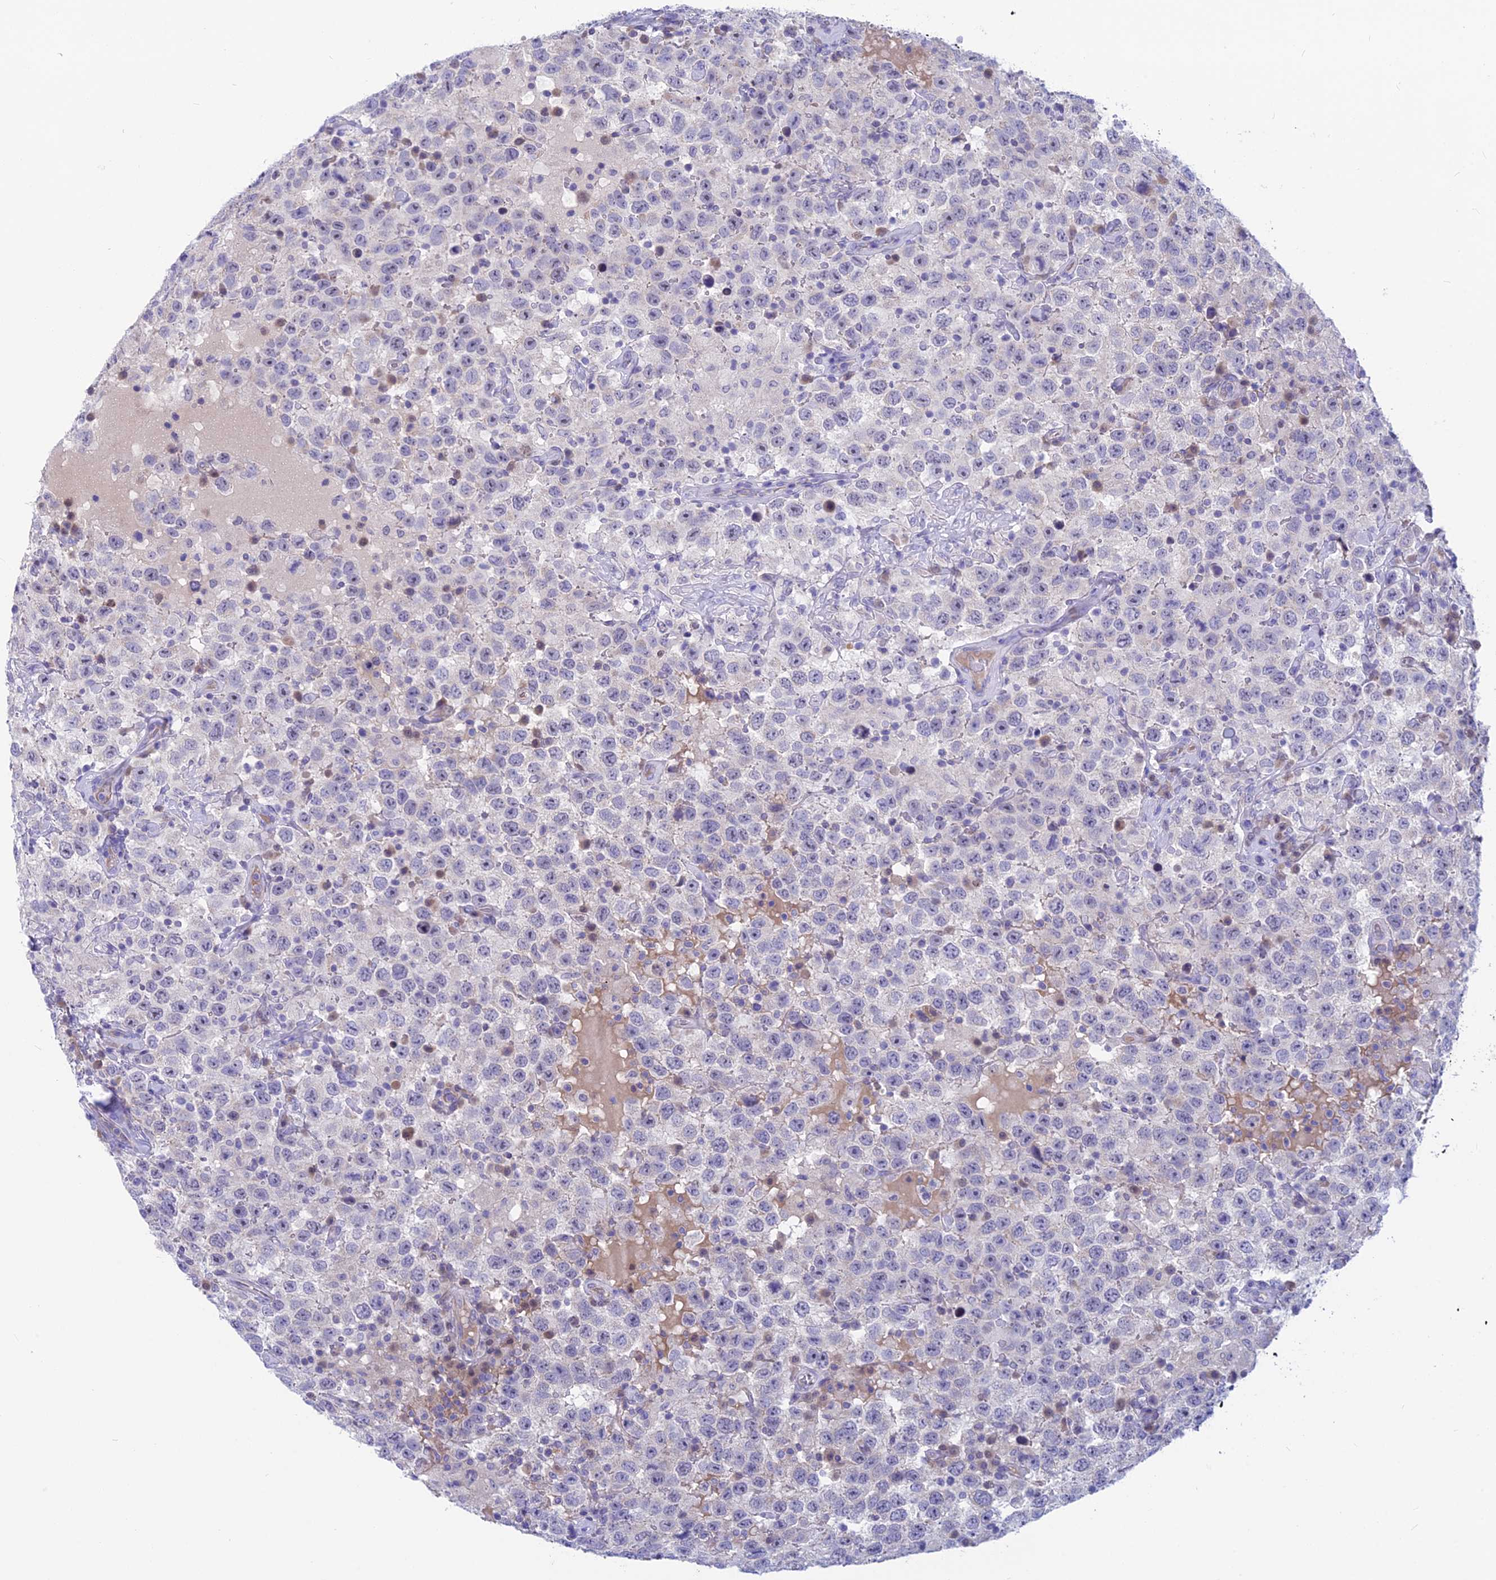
{"staining": {"intensity": "negative", "quantity": "none", "location": "none"}, "tissue": "testis cancer", "cell_type": "Tumor cells", "image_type": "cancer", "snomed": [{"axis": "morphology", "description": "Seminoma, NOS"}, {"axis": "topography", "description": "Testis"}], "caption": "This histopathology image is of seminoma (testis) stained with immunohistochemistry to label a protein in brown with the nuclei are counter-stained blue. There is no positivity in tumor cells.", "gene": "SNTN", "patient": {"sex": "male", "age": 41}}